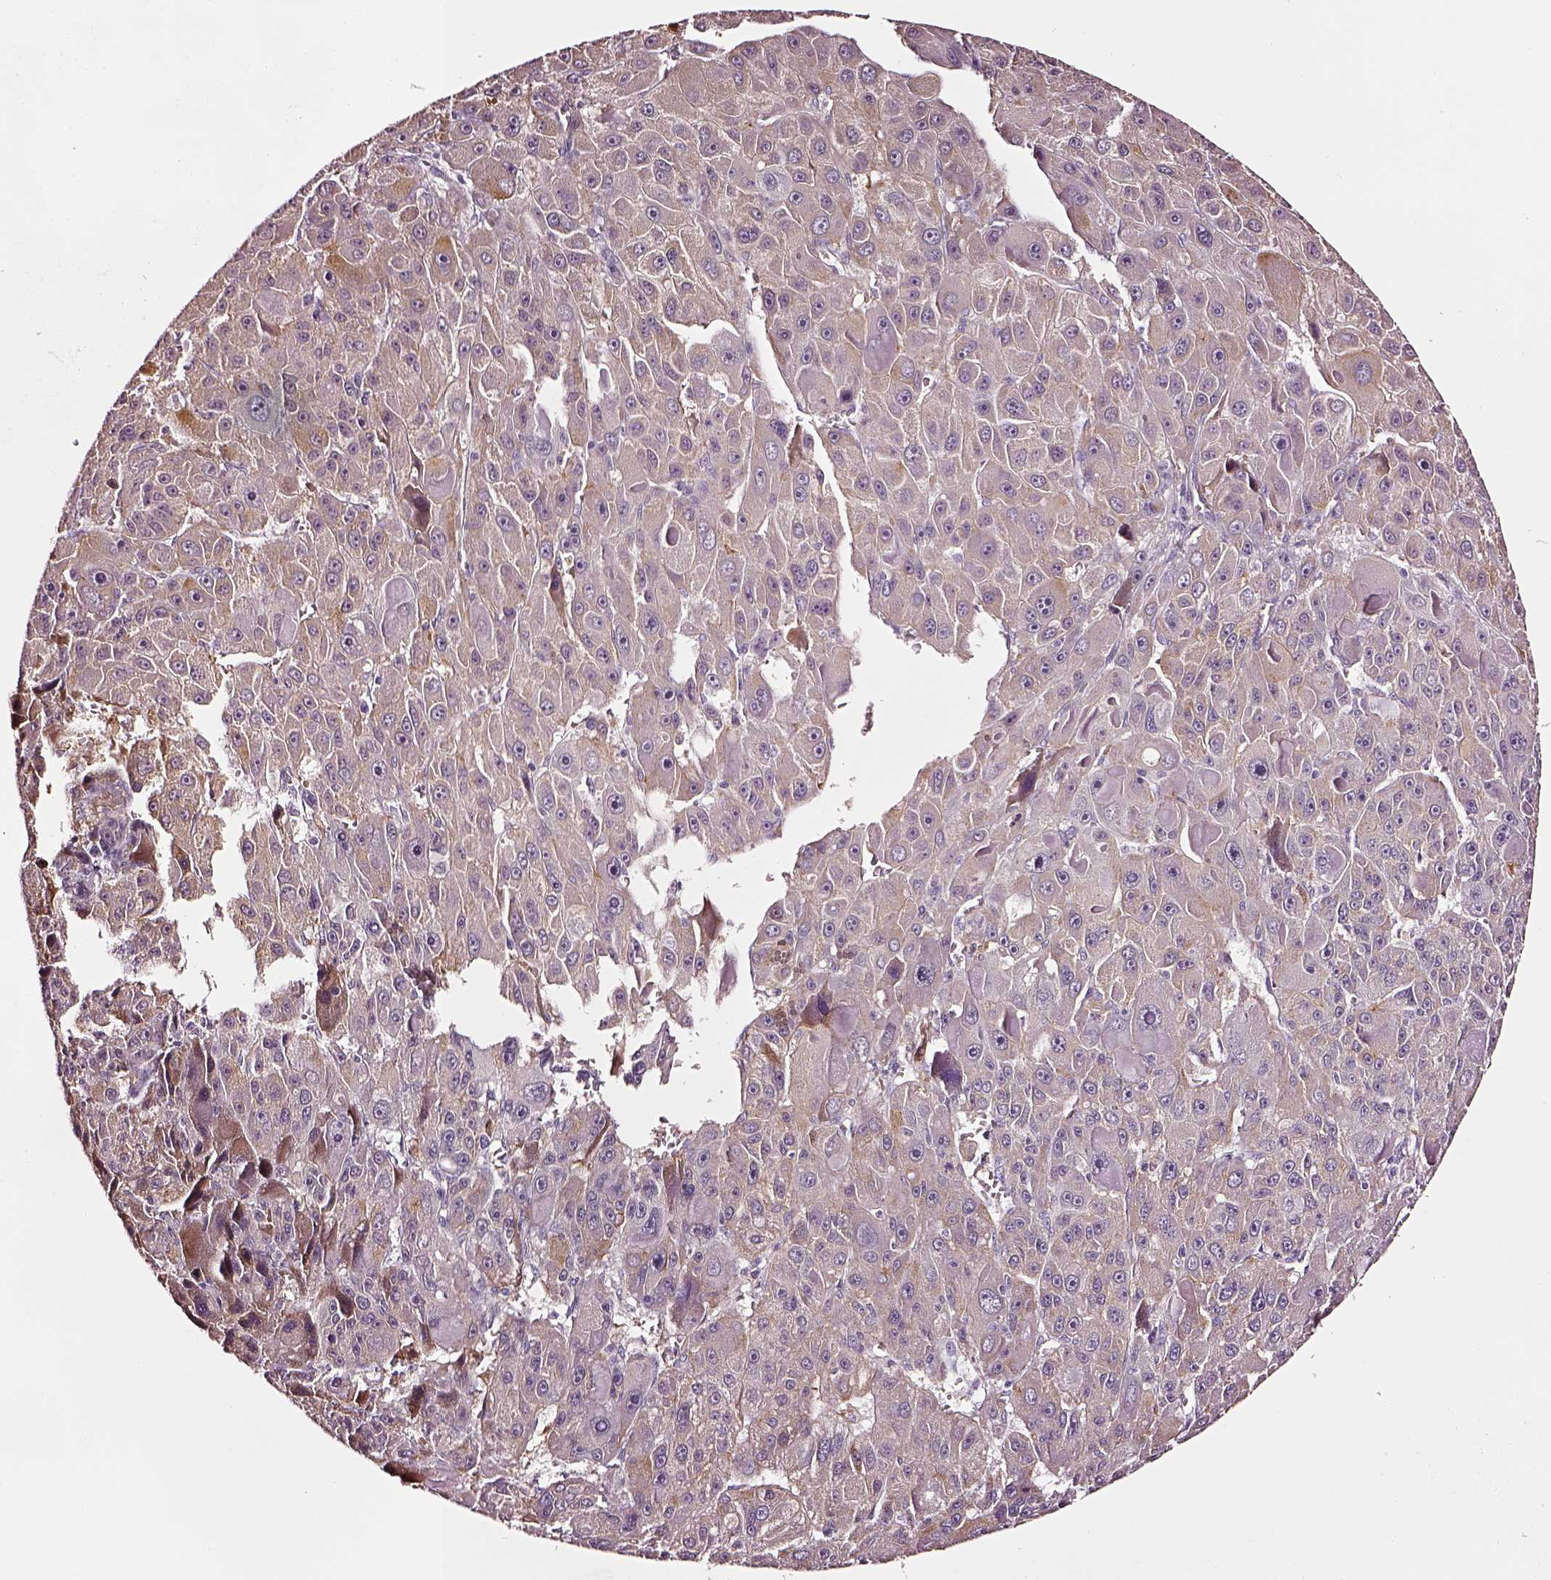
{"staining": {"intensity": "weak", "quantity": "25%-75%", "location": "cytoplasmic/membranous"}, "tissue": "liver cancer", "cell_type": "Tumor cells", "image_type": "cancer", "snomed": [{"axis": "morphology", "description": "Carcinoma, Hepatocellular, NOS"}, {"axis": "topography", "description": "Liver"}], "caption": "Immunohistochemistry (IHC) image of neoplastic tissue: hepatocellular carcinoma (liver) stained using immunohistochemistry shows low levels of weak protein expression localized specifically in the cytoplasmic/membranous of tumor cells, appearing as a cytoplasmic/membranous brown color.", "gene": "TF", "patient": {"sex": "male", "age": 76}}